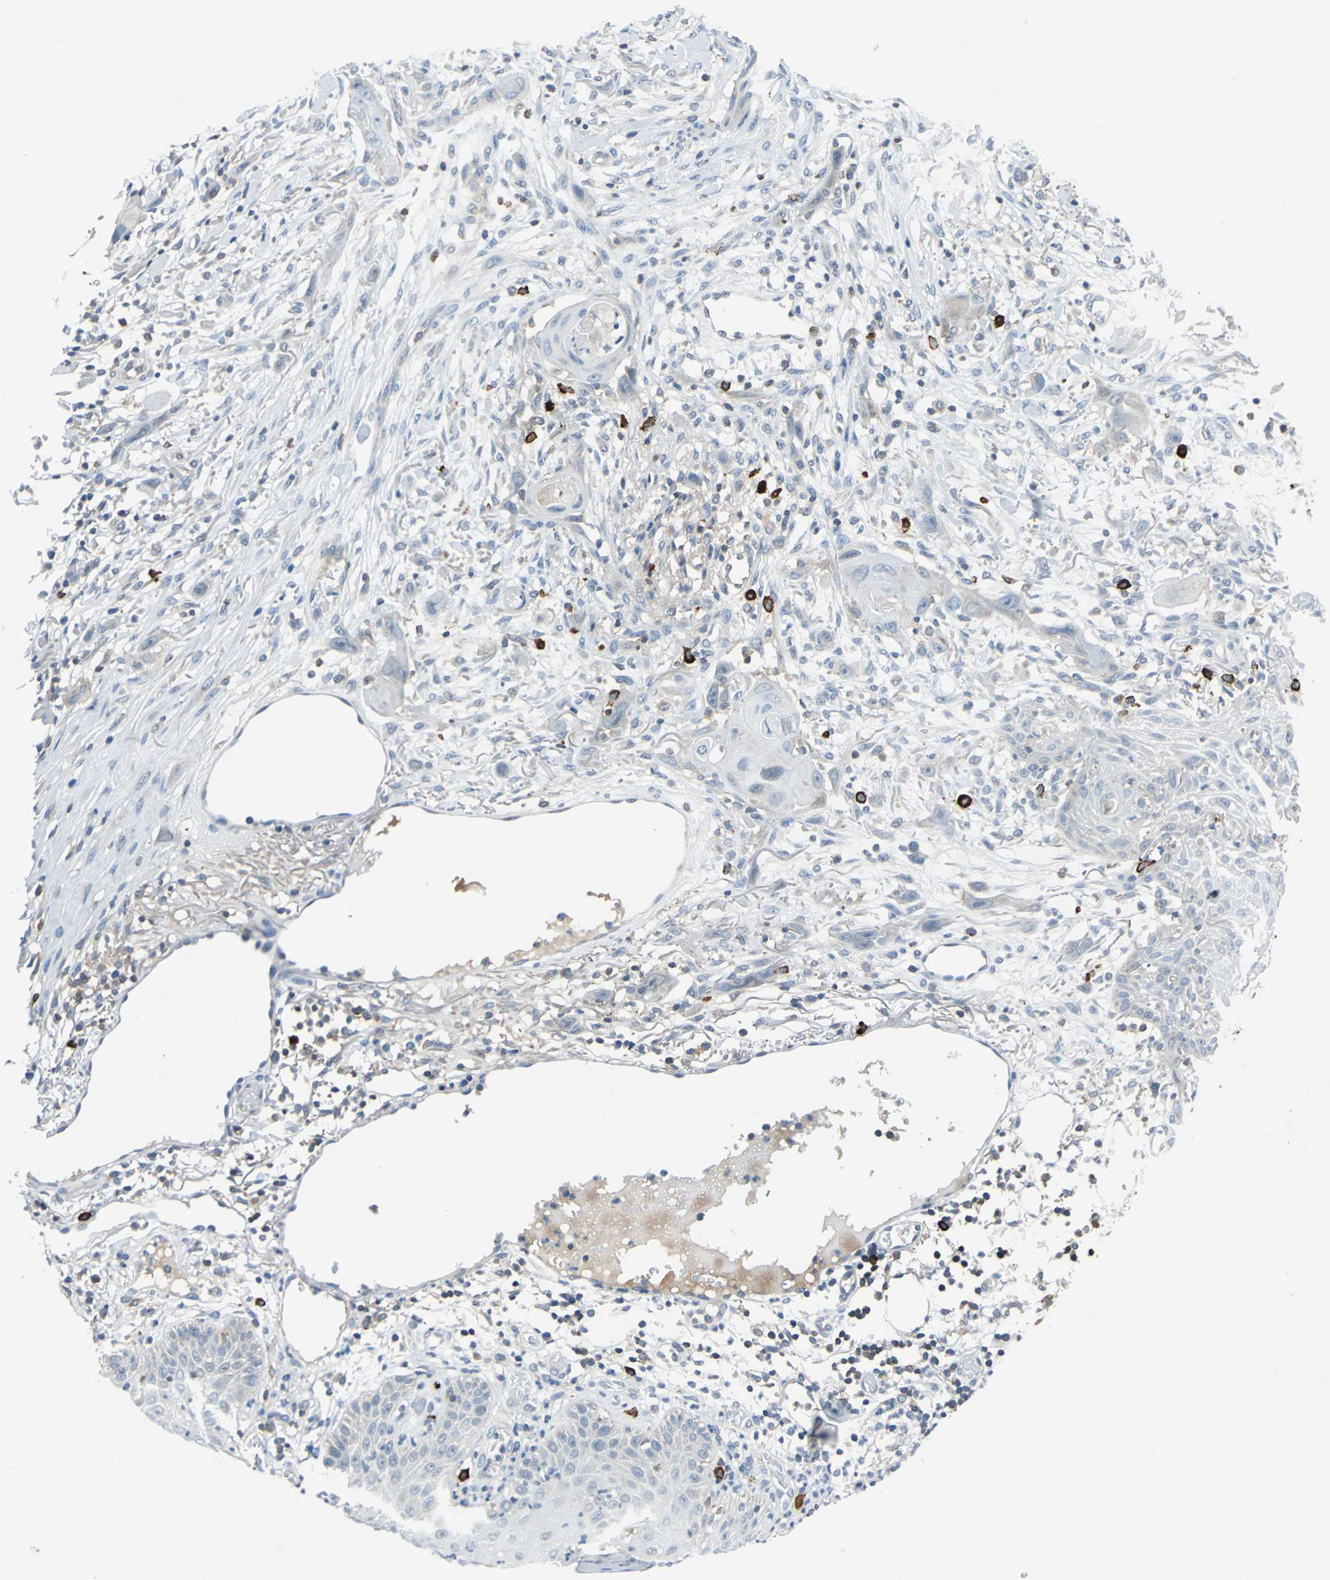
{"staining": {"intensity": "negative", "quantity": "none", "location": "none"}, "tissue": "skin cancer", "cell_type": "Tumor cells", "image_type": "cancer", "snomed": [{"axis": "morphology", "description": "Normal tissue, NOS"}, {"axis": "morphology", "description": "Squamous cell carcinoma, NOS"}, {"axis": "topography", "description": "Skin"}], "caption": "Human skin cancer (squamous cell carcinoma) stained for a protein using IHC exhibits no staining in tumor cells.", "gene": "SLC19A2", "patient": {"sex": "female", "age": 59}}